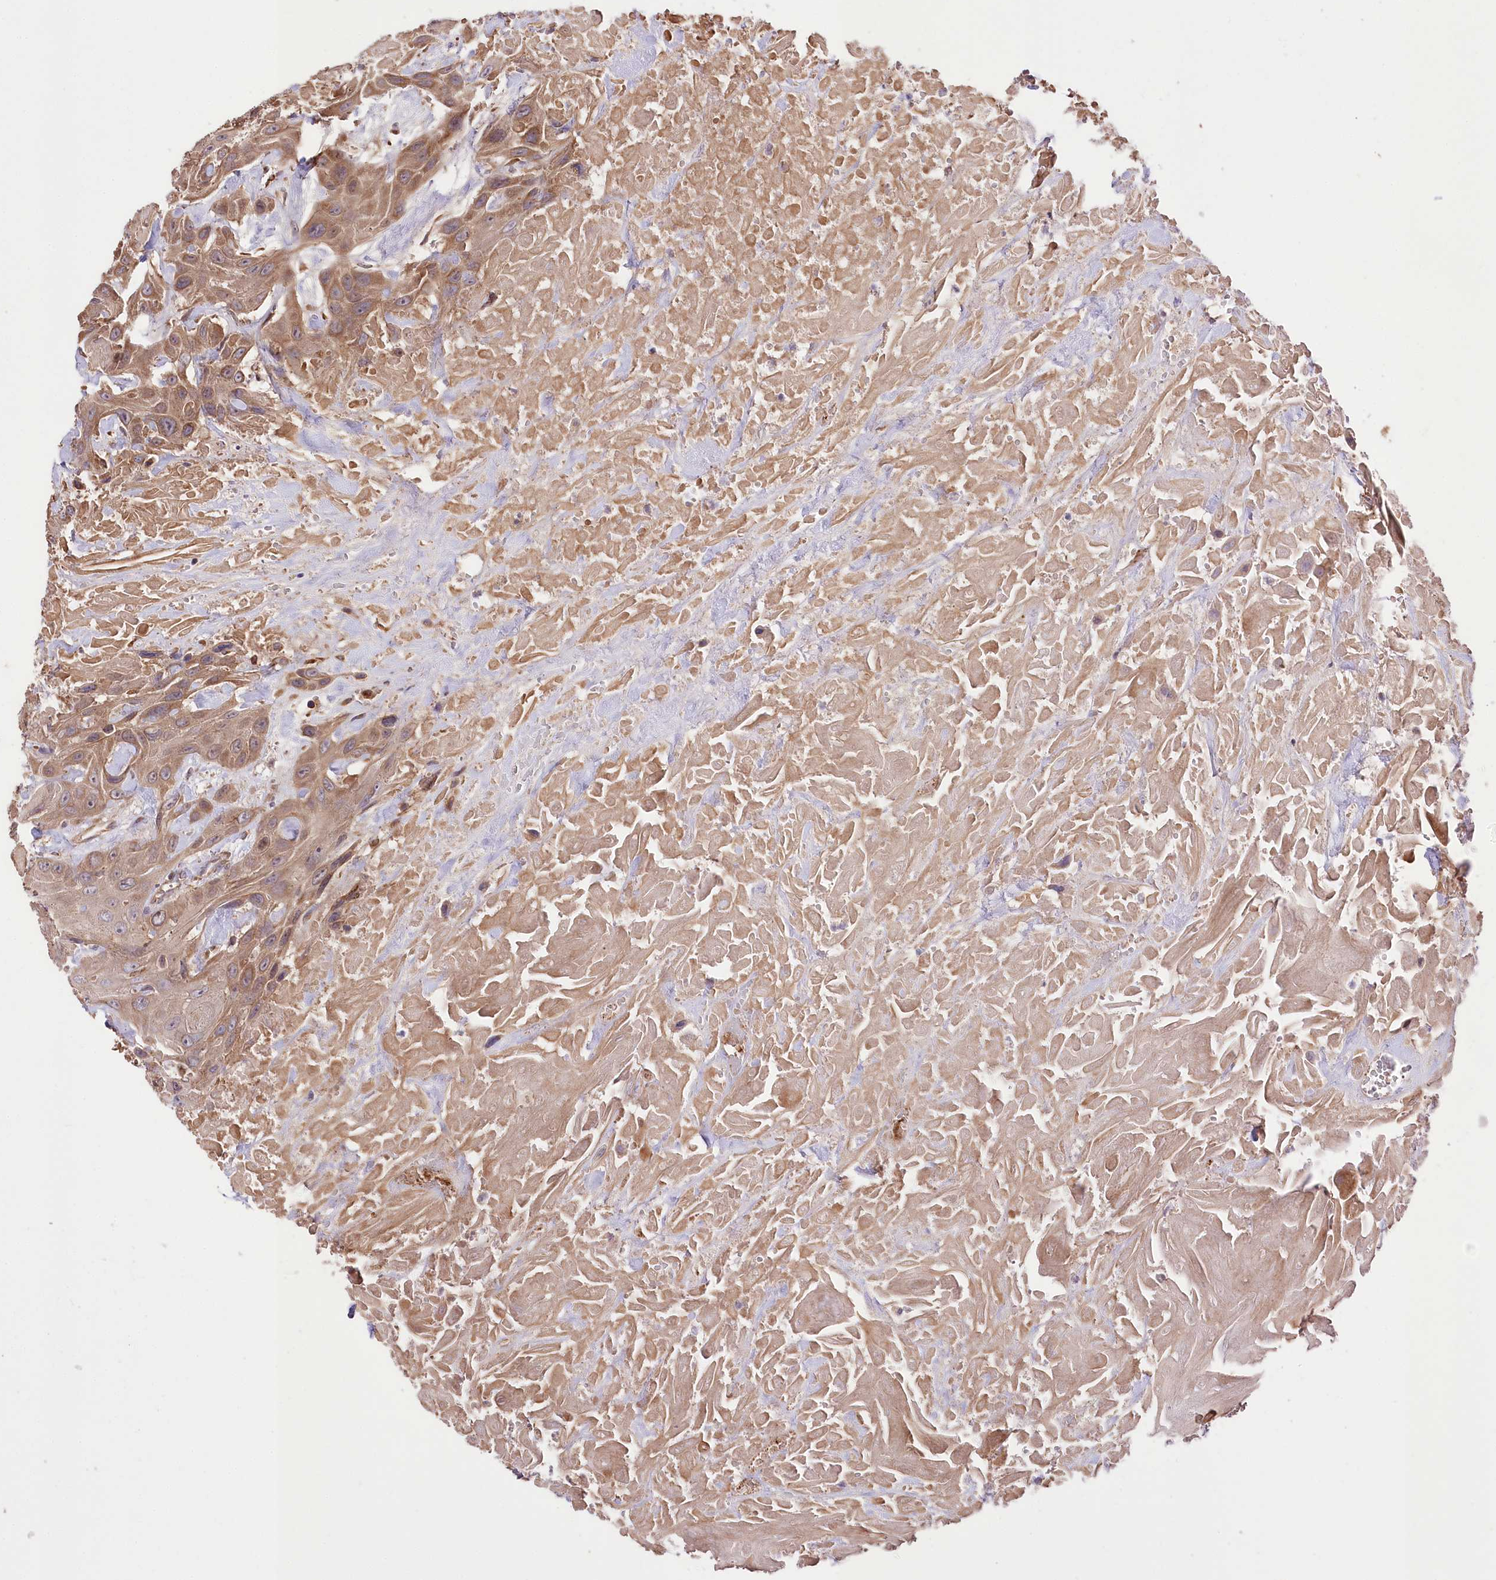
{"staining": {"intensity": "moderate", "quantity": ">75%", "location": "cytoplasmic/membranous"}, "tissue": "head and neck cancer", "cell_type": "Tumor cells", "image_type": "cancer", "snomed": [{"axis": "morphology", "description": "Squamous cell carcinoma, NOS"}, {"axis": "topography", "description": "Head-Neck"}], "caption": "Head and neck cancer (squamous cell carcinoma) tissue demonstrates moderate cytoplasmic/membranous positivity in about >75% of tumor cells, visualized by immunohistochemistry. (Stains: DAB (3,3'-diaminobenzidine) in brown, nuclei in blue, Microscopy: brightfield microscopy at high magnification).", "gene": "WWC1", "patient": {"sex": "male", "age": 81}}